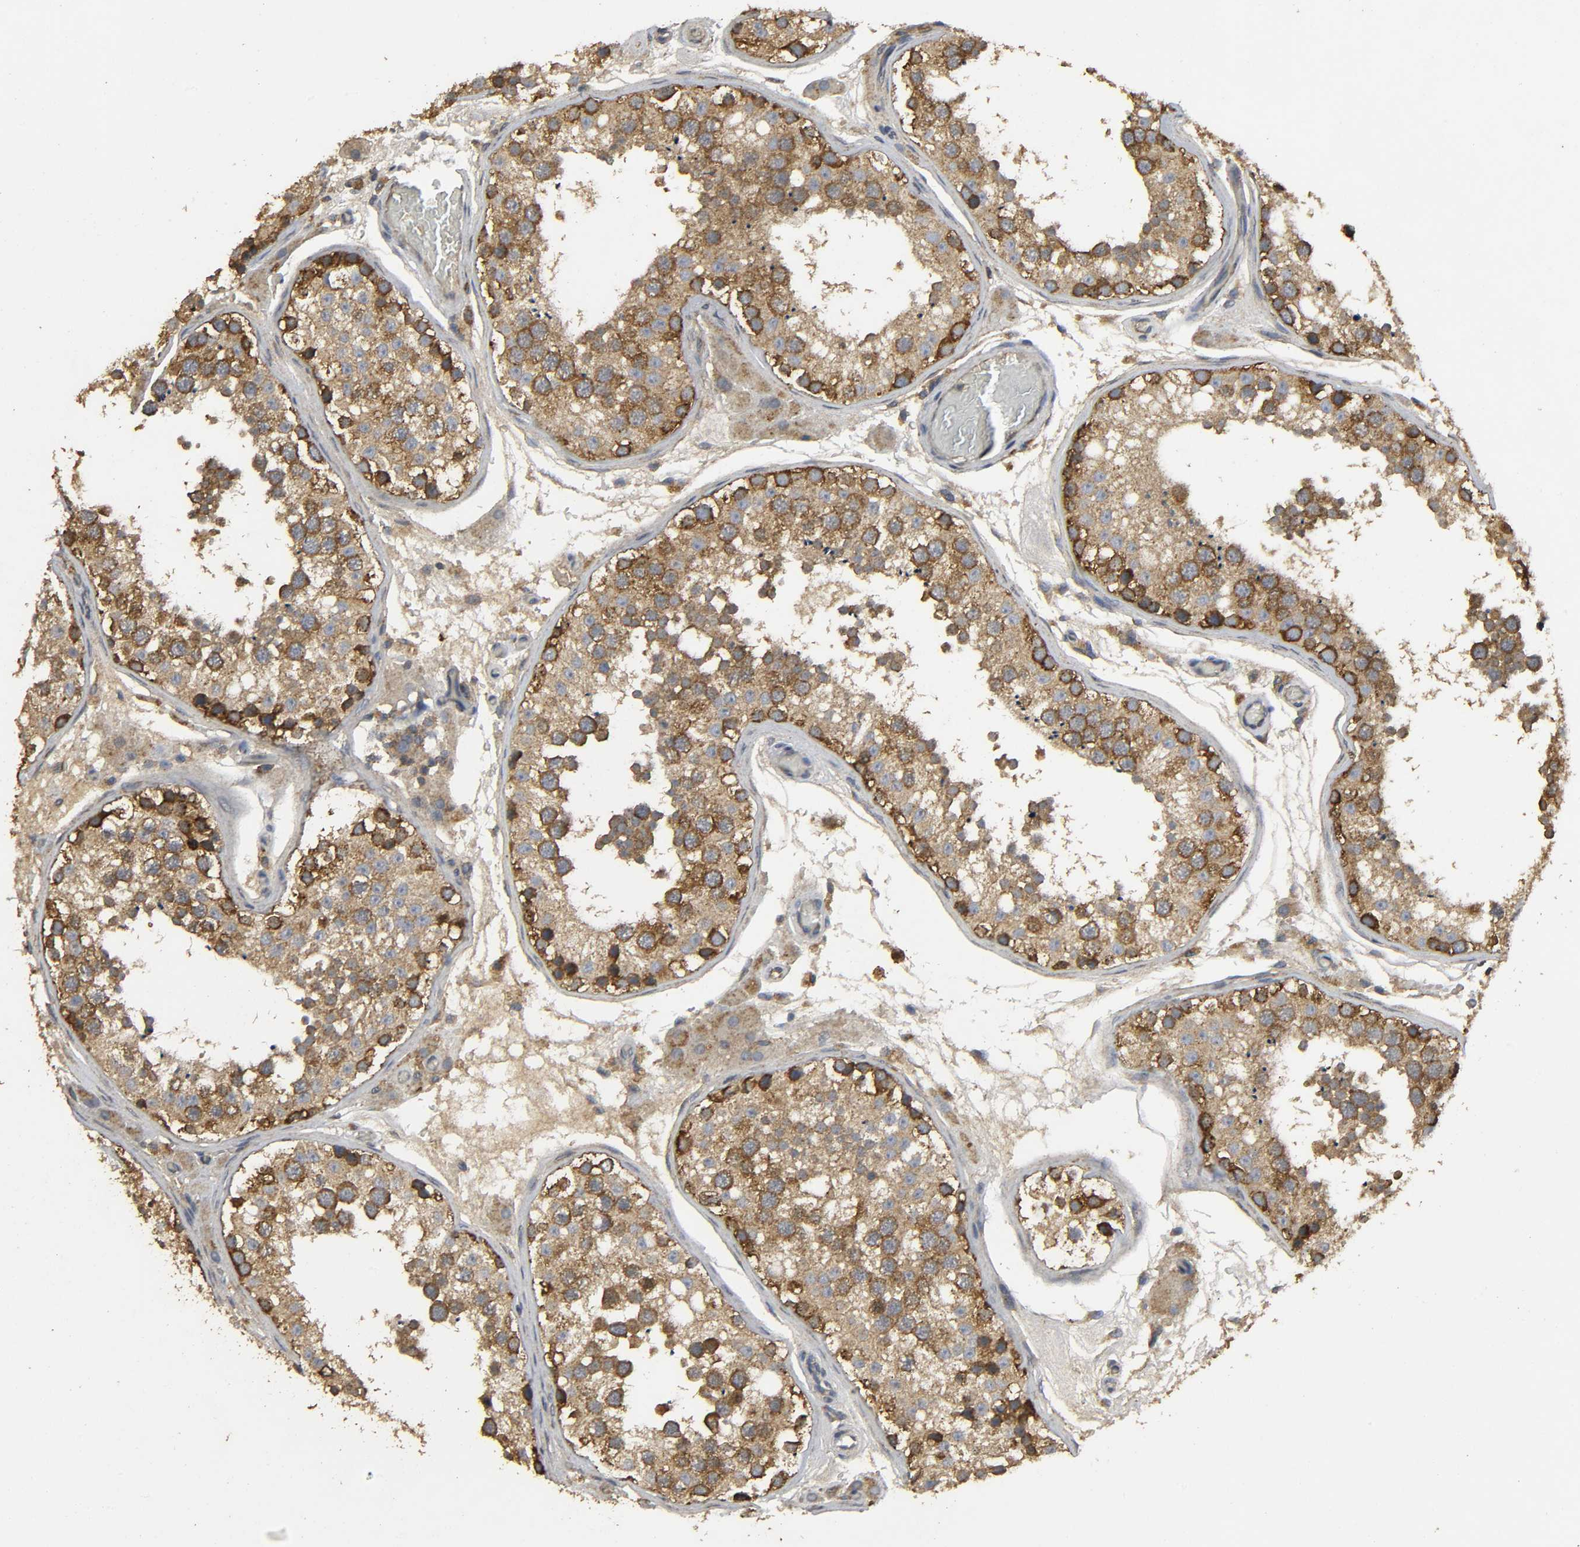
{"staining": {"intensity": "strong", "quantity": ">75%", "location": "cytoplasmic/membranous"}, "tissue": "testis", "cell_type": "Cells in seminiferous ducts", "image_type": "normal", "snomed": [{"axis": "morphology", "description": "Normal tissue, NOS"}, {"axis": "topography", "description": "Testis"}], "caption": "This is a photomicrograph of IHC staining of normal testis, which shows strong expression in the cytoplasmic/membranous of cells in seminiferous ducts.", "gene": "DDX6", "patient": {"sex": "male", "age": 26}}